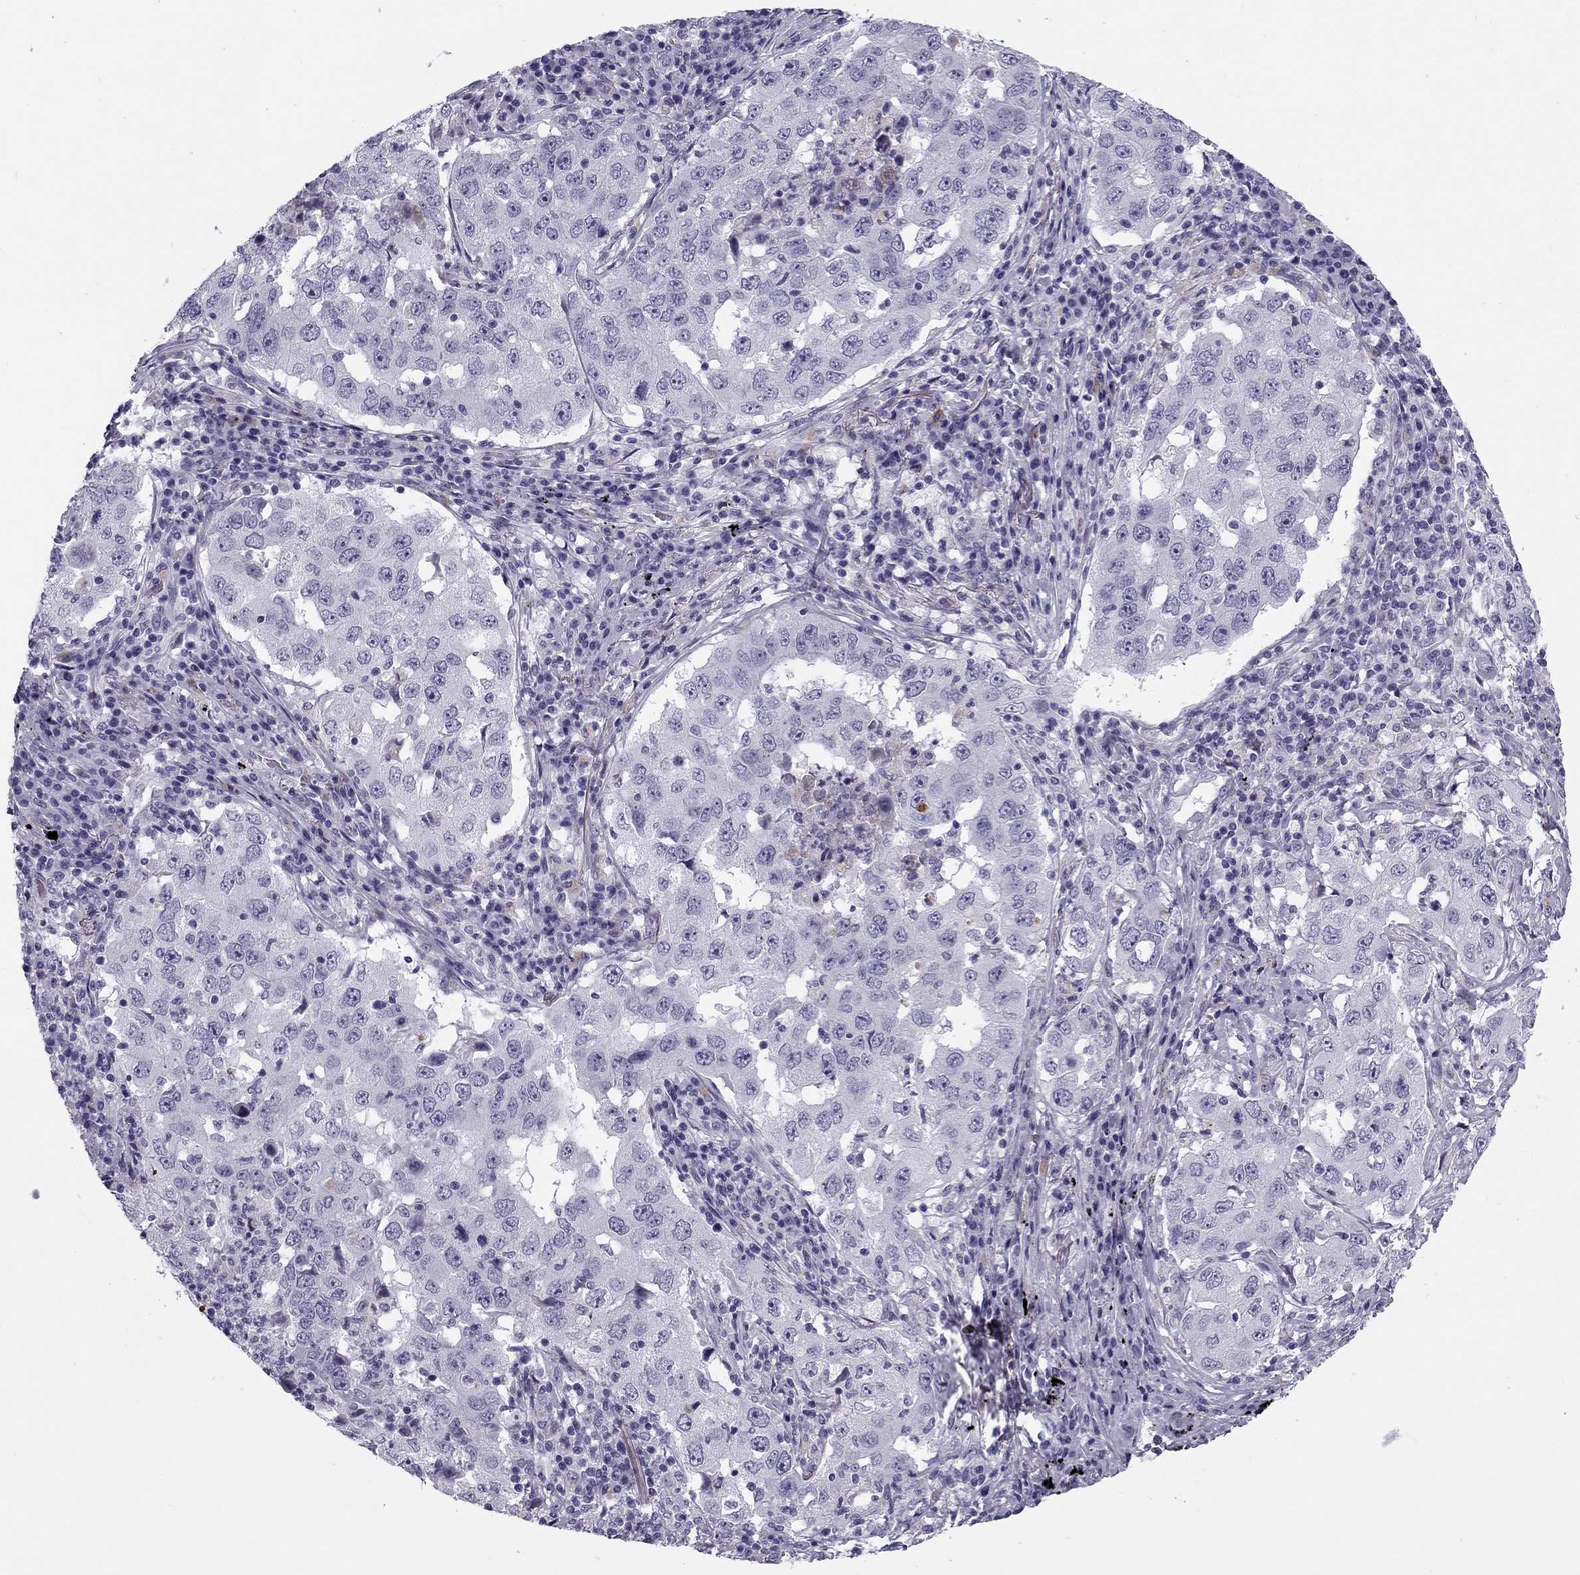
{"staining": {"intensity": "negative", "quantity": "none", "location": "none"}, "tissue": "lung cancer", "cell_type": "Tumor cells", "image_type": "cancer", "snomed": [{"axis": "morphology", "description": "Adenocarcinoma, NOS"}, {"axis": "topography", "description": "Lung"}], "caption": "Human adenocarcinoma (lung) stained for a protein using immunohistochemistry reveals no expression in tumor cells.", "gene": "MC5R", "patient": {"sex": "male", "age": 73}}